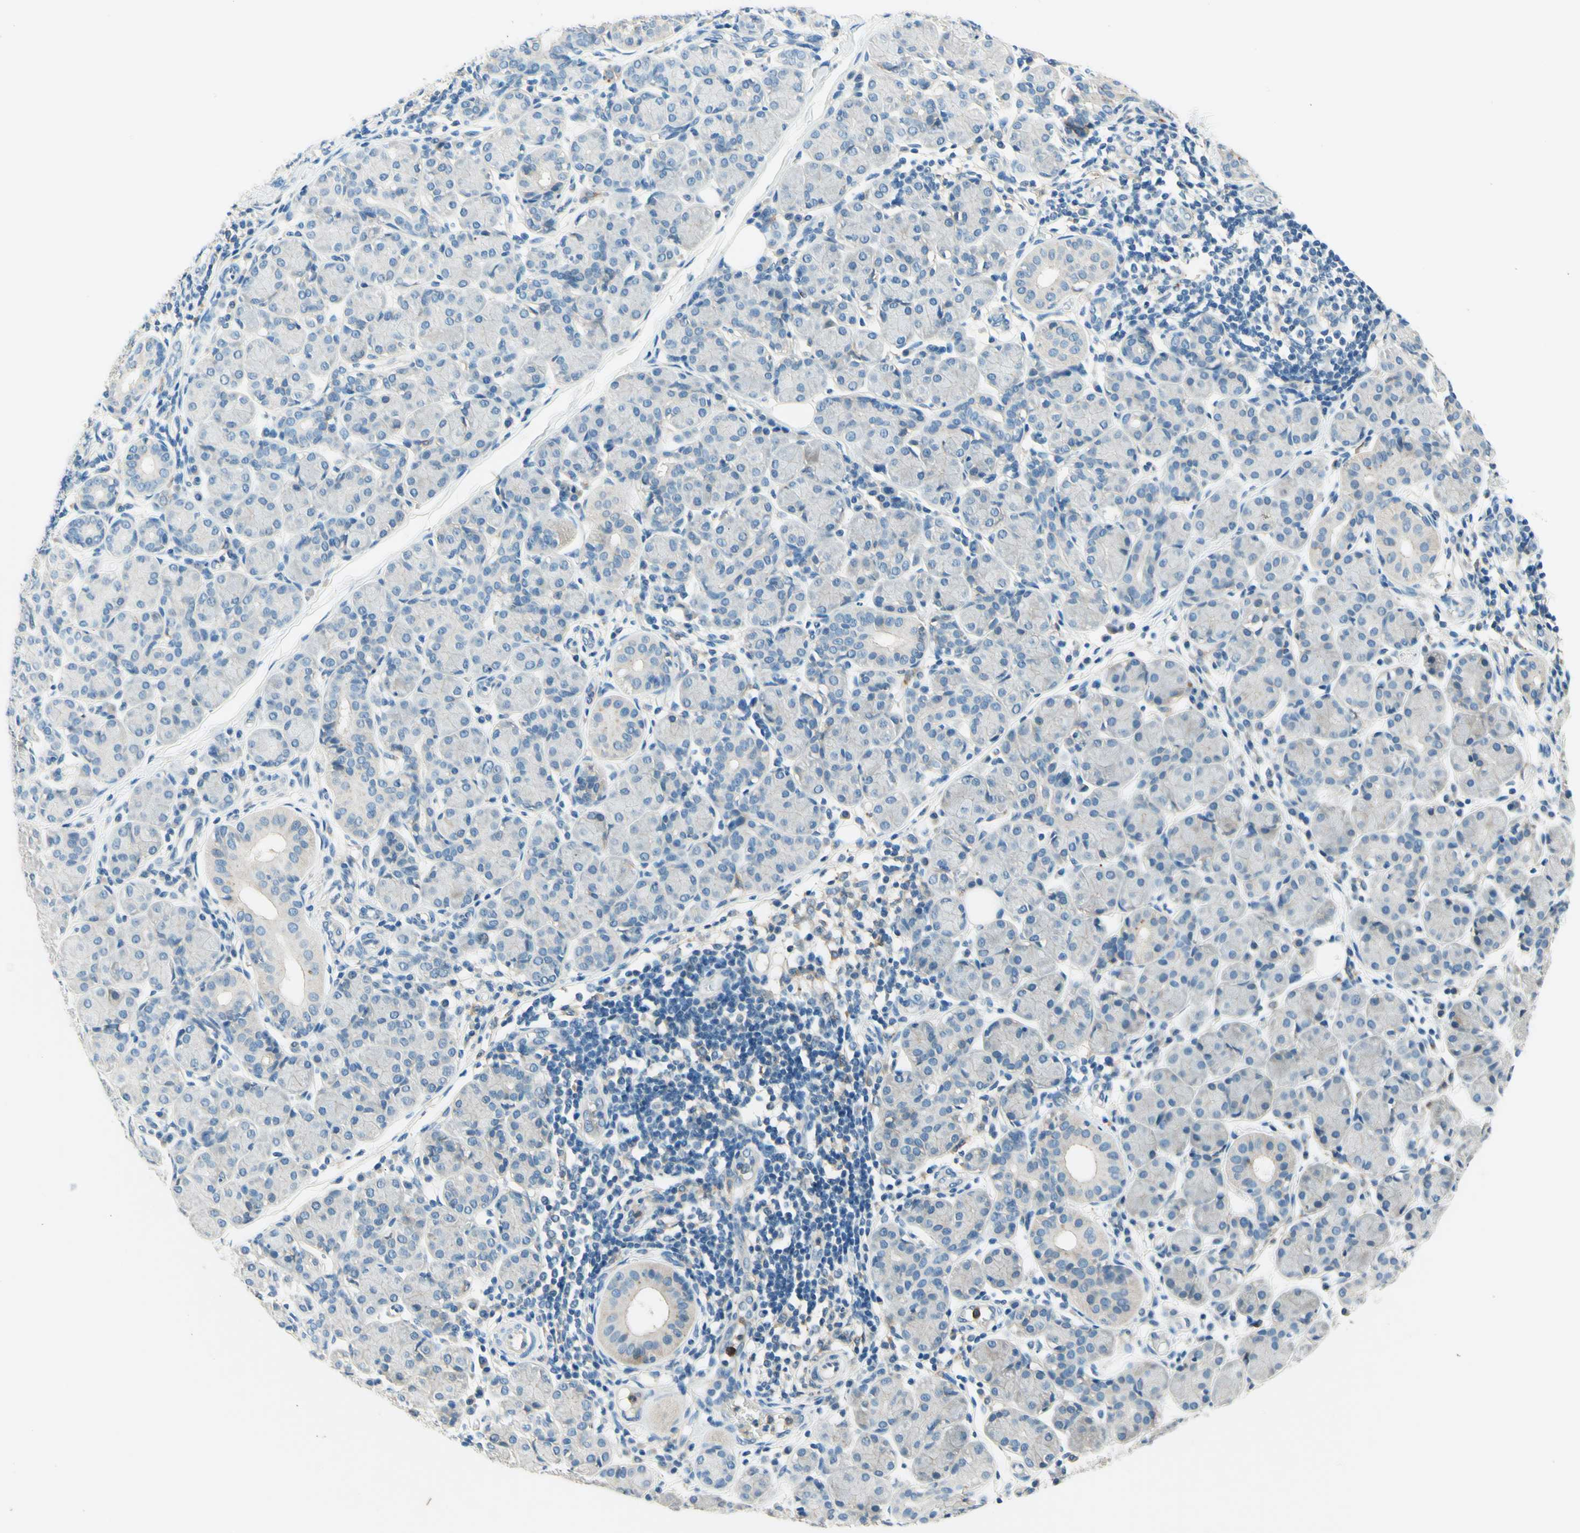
{"staining": {"intensity": "negative", "quantity": "none", "location": "none"}, "tissue": "salivary gland", "cell_type": "Glandular cells", "image_type": "normal", "snomed": [{"axis": "morphology", "description": "Normal tissue, NOS"}, {"axis": "morphology", "description": "Inflammation, NOS"}, {"axis": "topography", "description": "Lymph node"}, {"axis": "topography", "description": "Salivary gland"}], "caption": "Protein analysis of unremarkable salivary gland displays no significant positivity in glandular cells. (Brightfield microscopy of DAB (3,3'-diaminobenzidine) immunohistochemistry (IHC) at high magnification).", "gene": "SIGLEC9", "patient": {"sex": "male", "age": 3}}